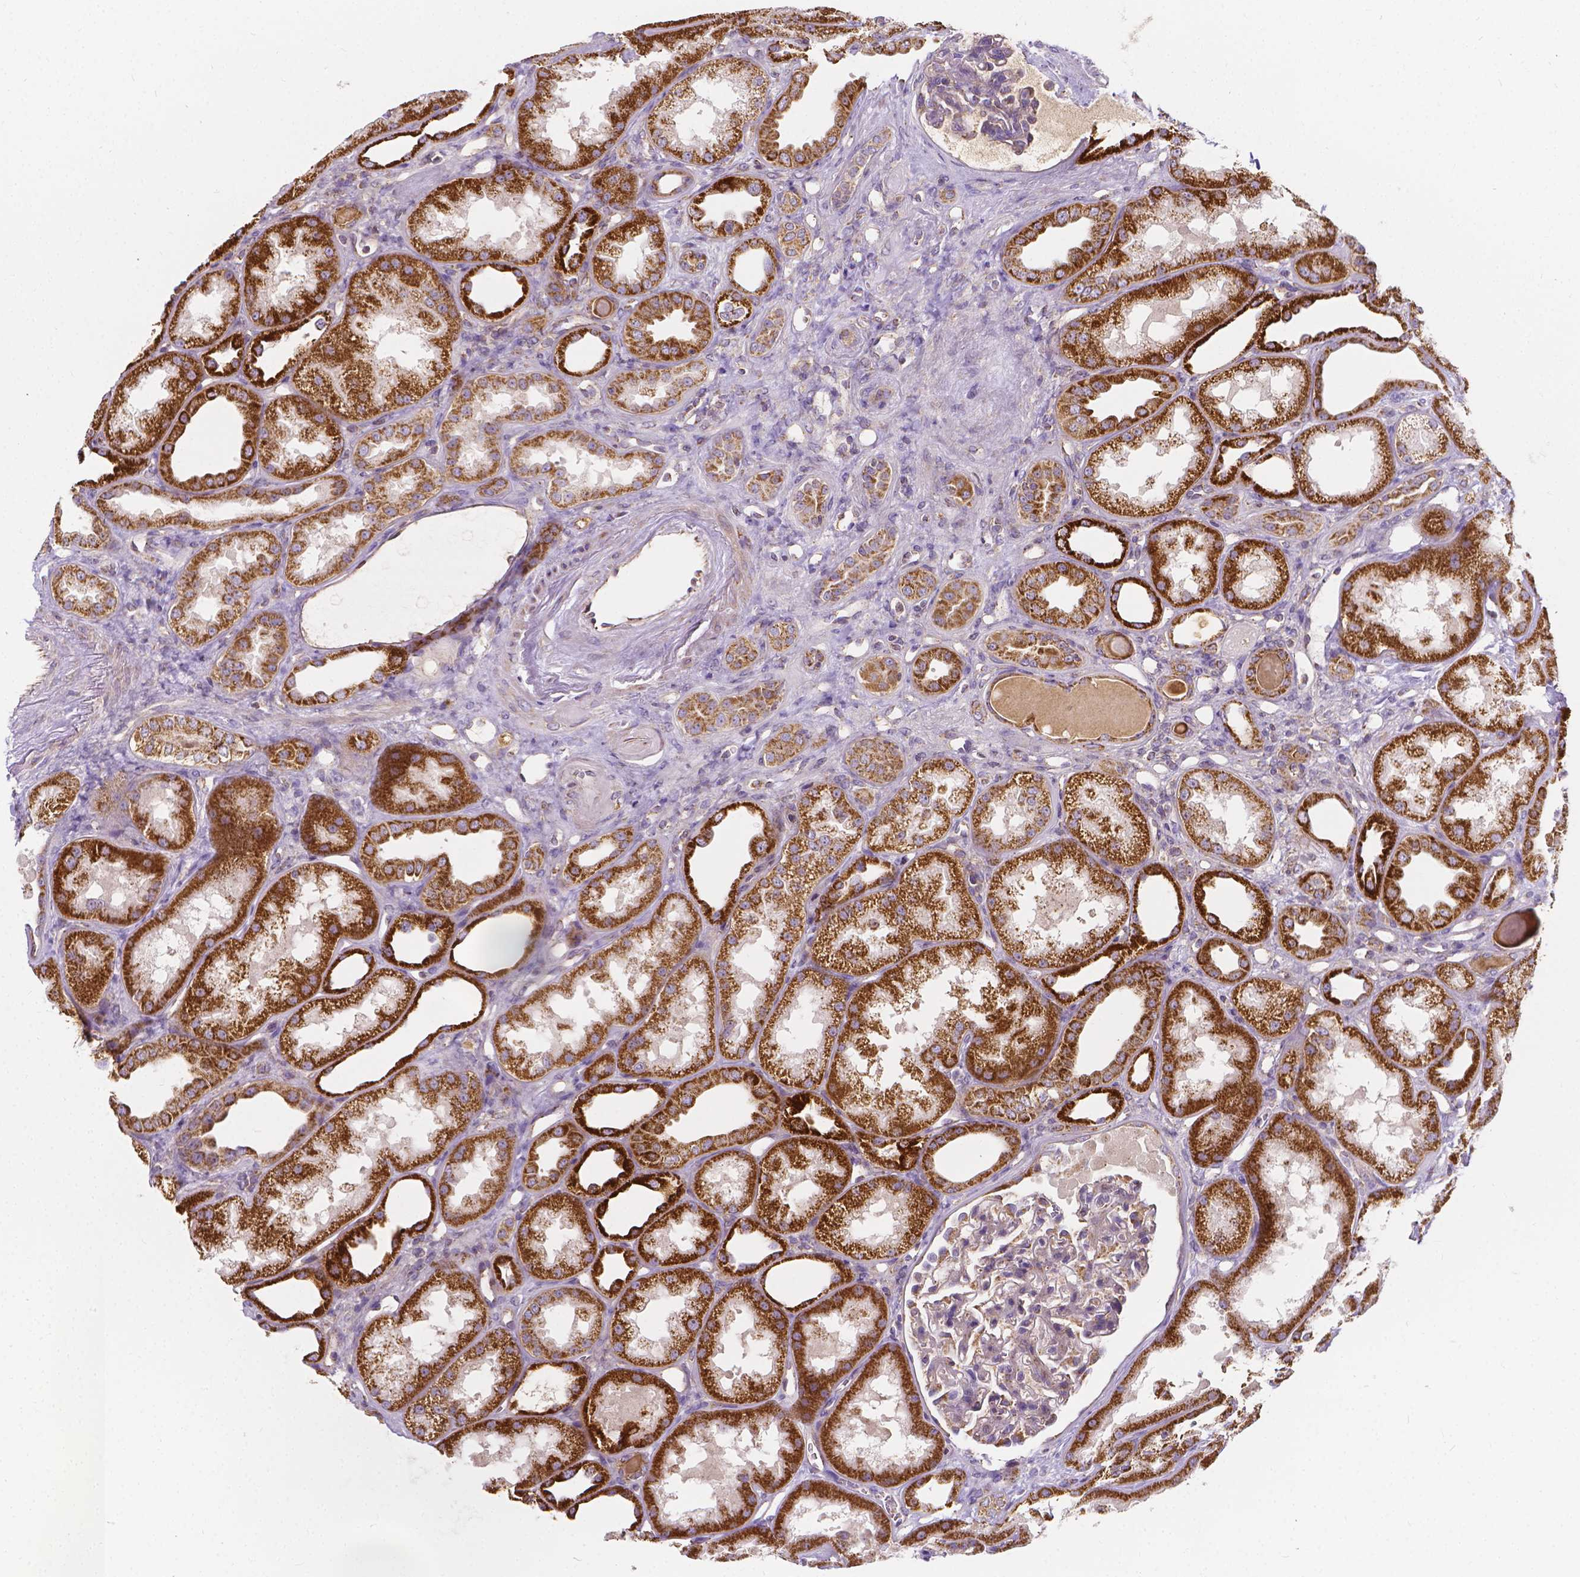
{"staining": {"intensity": "weak", "quantity": "<25%", "location": "cytoplasmic/membranous"}, "tissue": "kidney", "cell_type": "Cells in glomeruli", "image_type": "normal", "snomed": [{"axis": "morphology", "description": "Normal tissue, NOS"}, {"axis": "topography", "description": "Kidney"}], "caption": "An immunohistochemistry (IHC) image of unremarkable kidney is shown. There is no staining in cells in glomeruli of kidney.", "gene": "SNCAIP", "patient": {"sex": "male", "age": 61}}